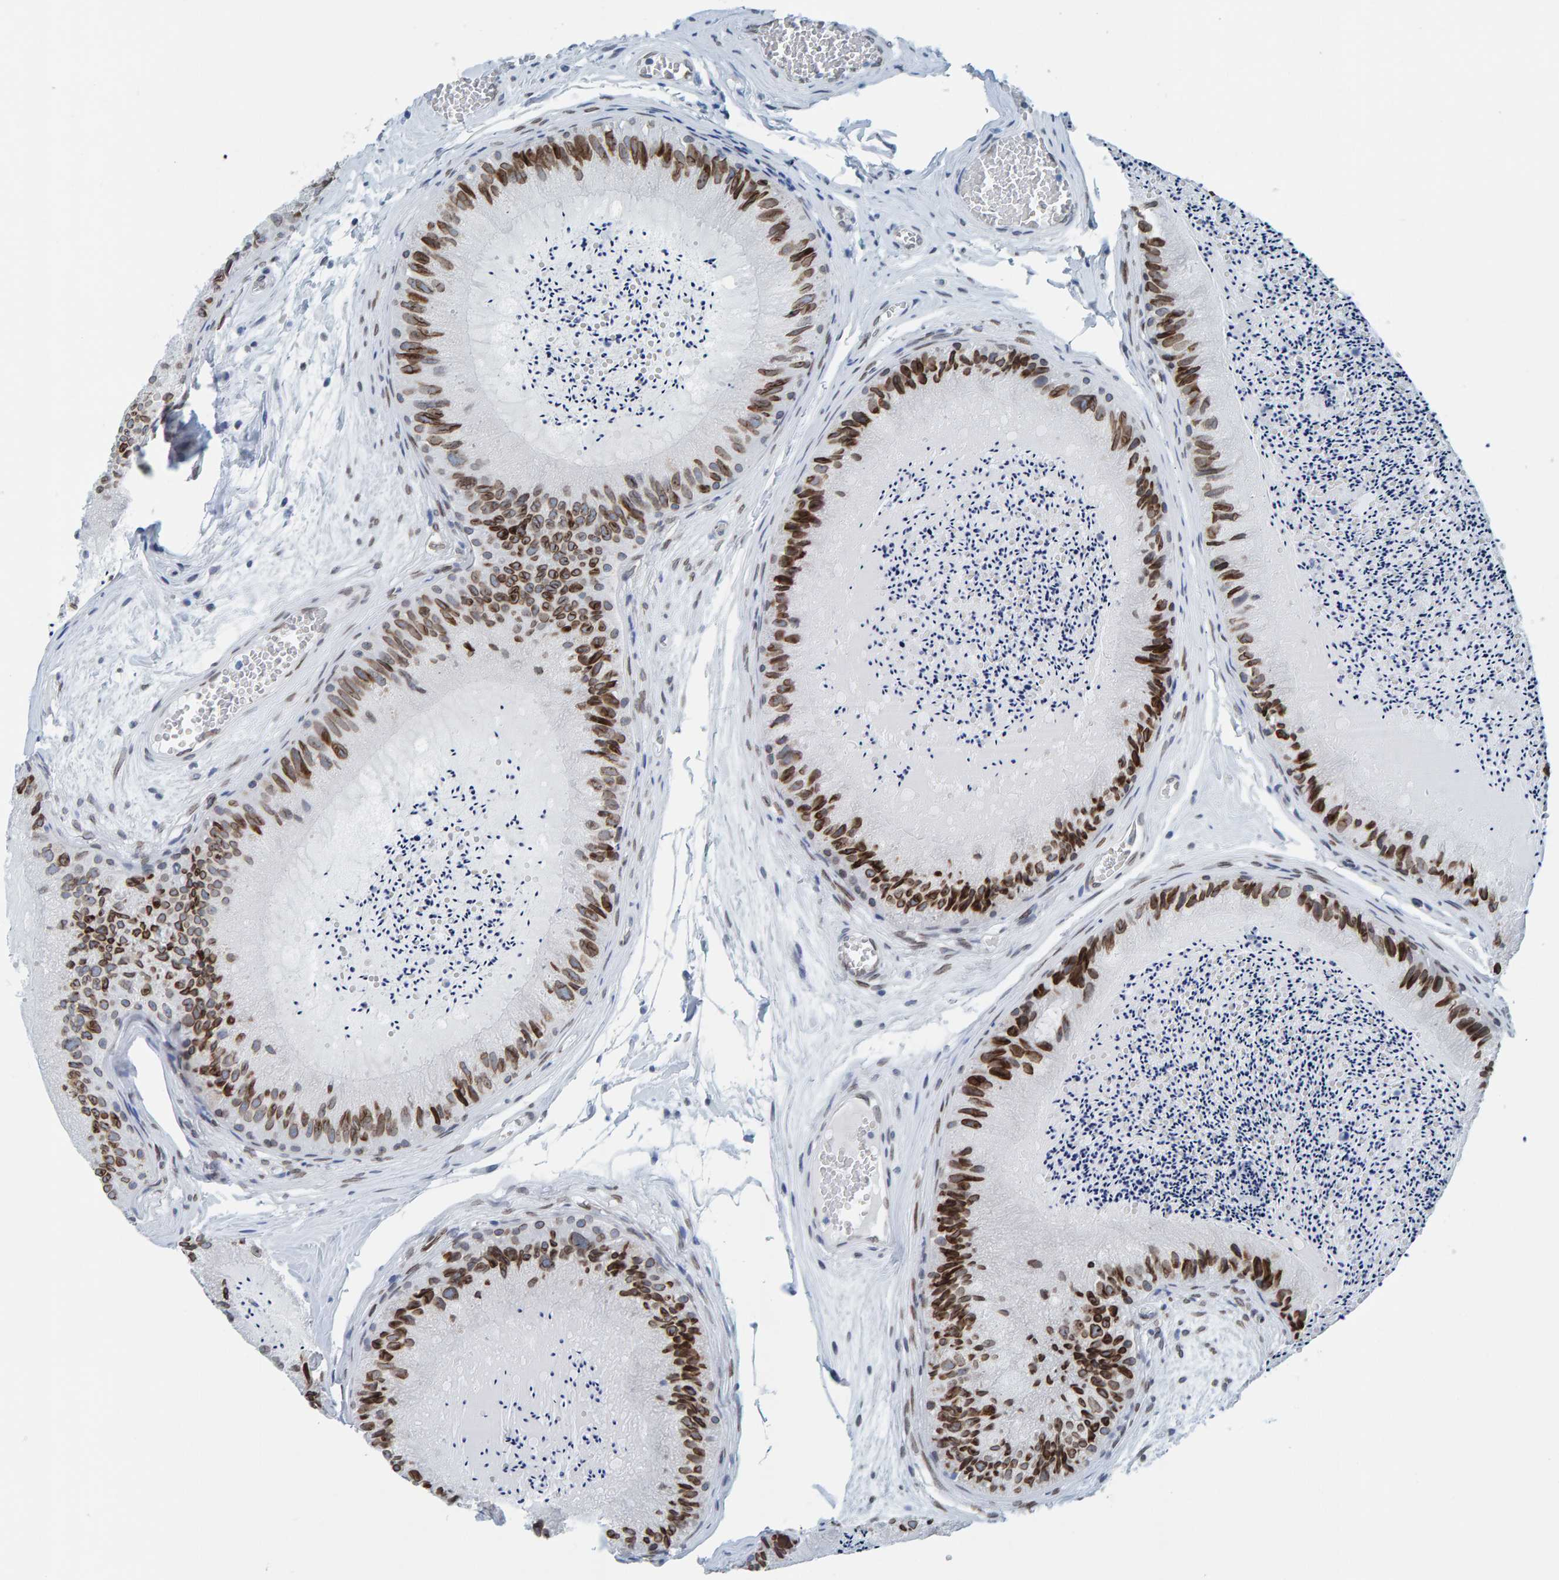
{"staining": {"intensity": "moderate", "quantity": ">75%", "location": "cytoplasmic/membranous,nuclear"}, "tissue": "epididymis", "cell_type": "Glandular cells", "image_type": "normal", "snomed": [{"axis": "morphology", "description": "Normal tissue, NOS"}, {"axis": "topography", "description": "Epididymis"}], "caption": "Moderate cytoplasmic/membranous,nuclear protein positivity is appreciated in approximately >75% of glandular cells in epididymis.", "gene": "LMNB2", "patient": {"sex": "male", "age": 31}}